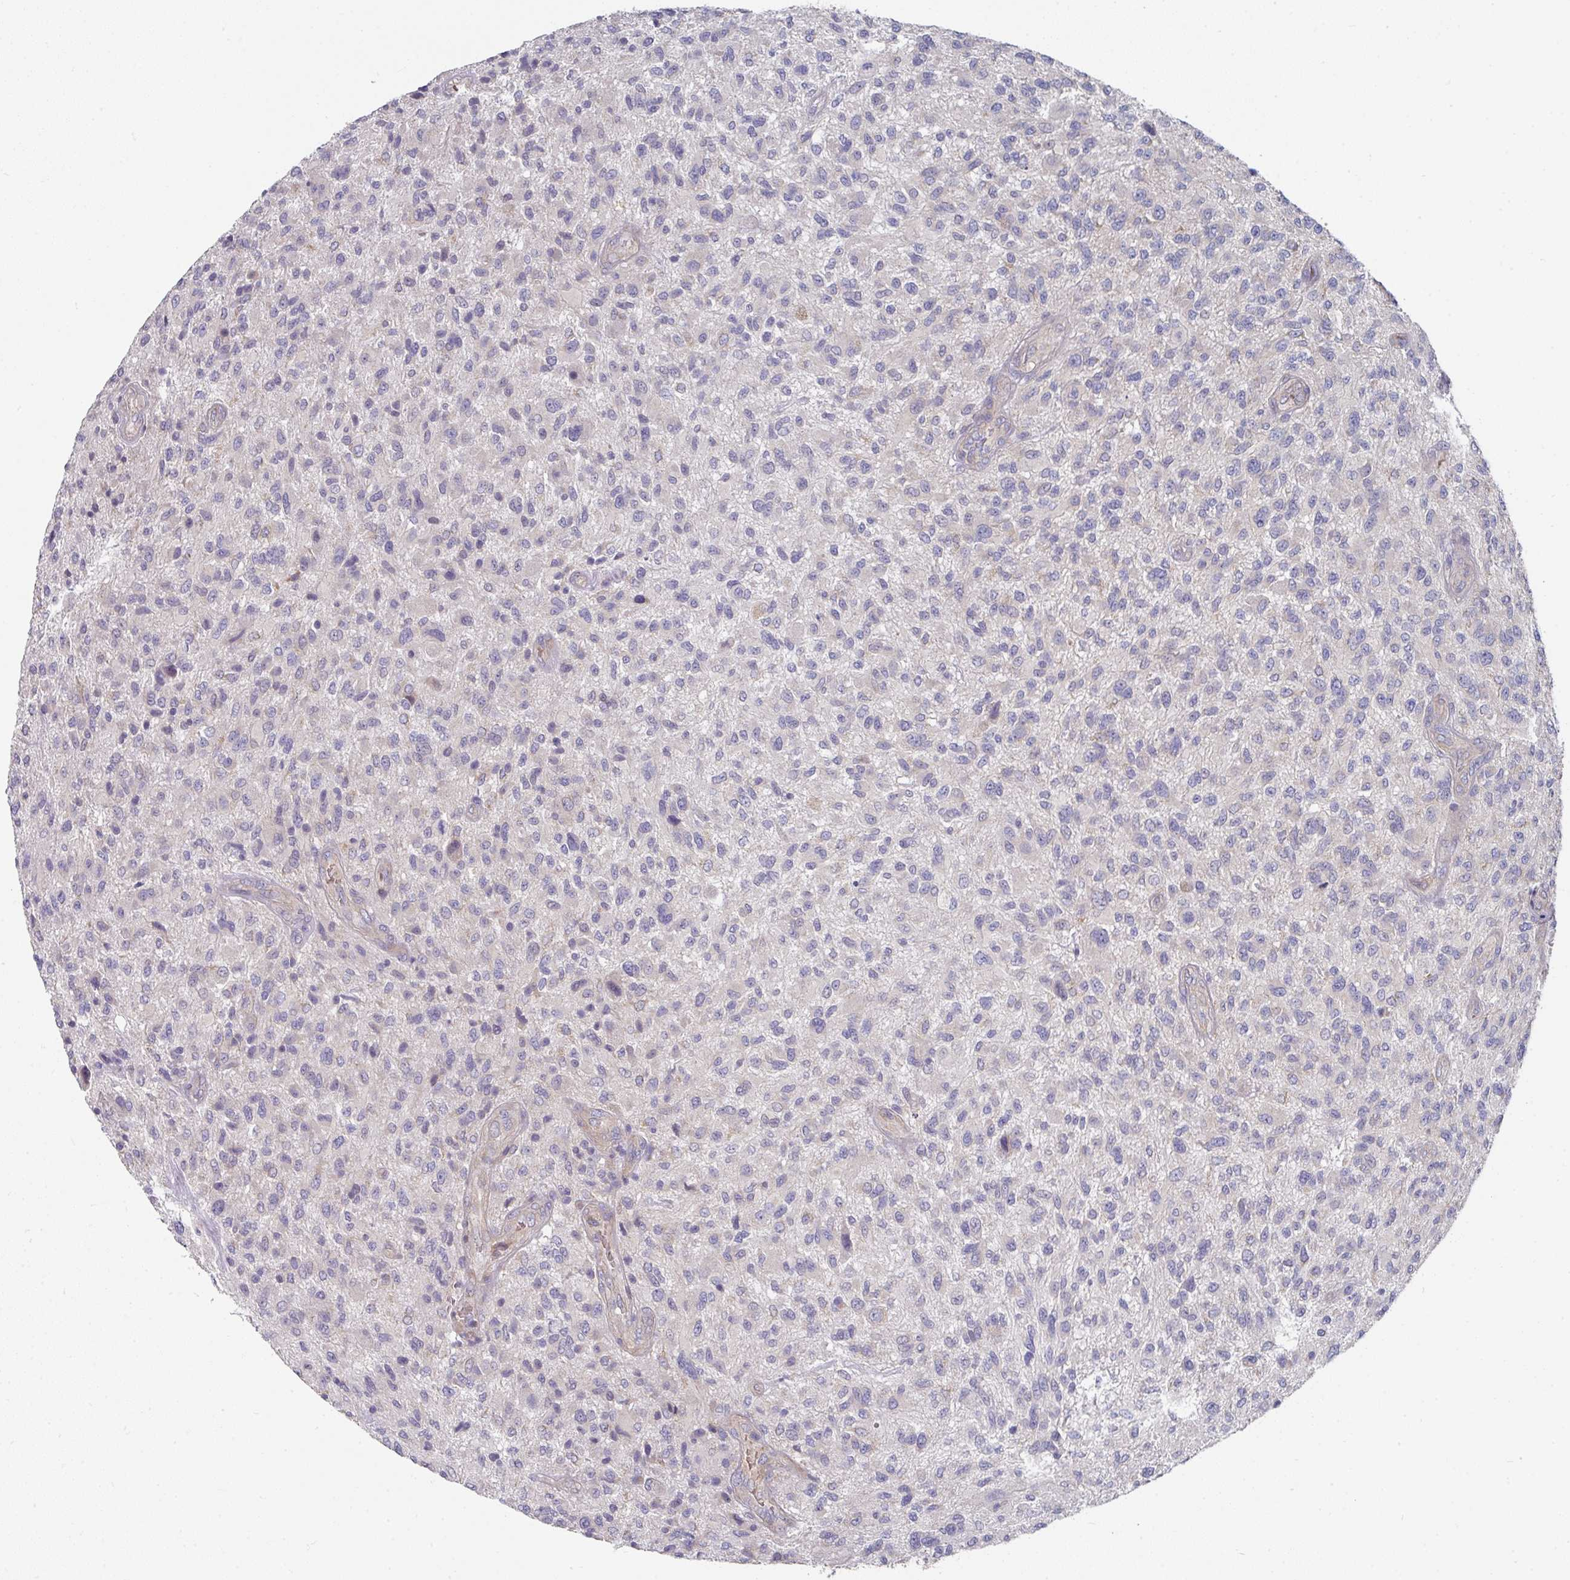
{"staining": {"intensity": "negative", "quantity": "none", "location": "none"}, "tissue": "glioma", "cell_type": "Tumor cells", "image_type": "cancer", "snomed": [{"axis": "morphology", "description": "Glioma, malignant, High grade"}, {"axis": "topography", "description": "Brain"}], "caption": "Tumor cells are negative for brown protein staining in high-grade glioma (malignant). (DAB (3,3'-diaminobenzidine) IHC, high magnification).", "gene": "PYROXD2", "patient": {"sex": "male", "age": 47}}